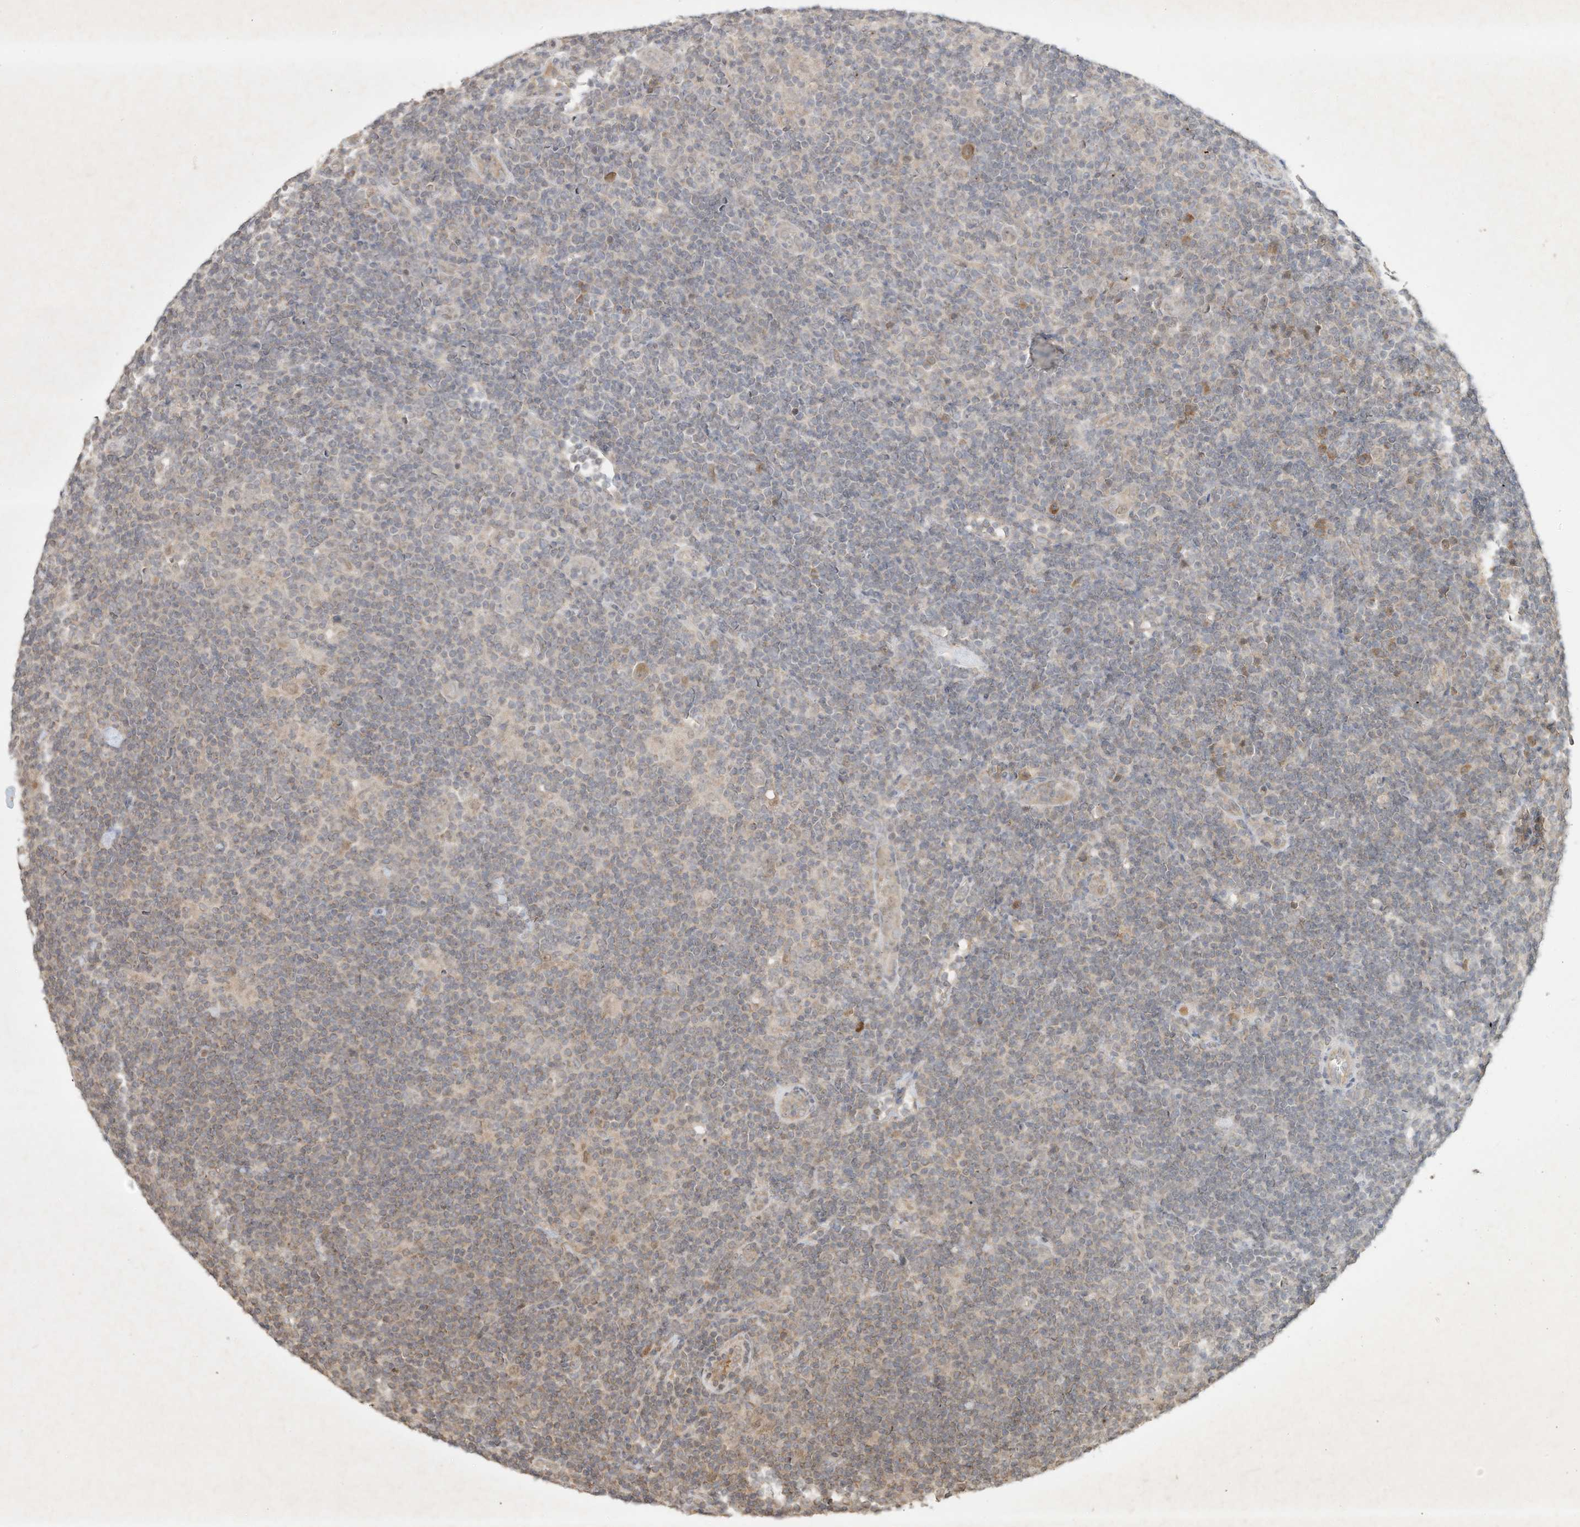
{"staining": {"intensity": "moderate", "quantity": "<25%", "location": "cytoplasmic/membranous"}, "tissue": "lymphoma", "cell_type": "Tumor cells", "image_type": "cancer", "snomed": [{"axis": "morphology", "description": "Hodgkin's disease, NOS"}, {"axis": "topography", "description": "Lymph node"}], "caption": "A brown stain shows moderate cytoplasmic/membranous expression of a protein in human lymphoma tumor cells.", "gene": "BTRC", "patient": {"sex": "female", "age": 57}}